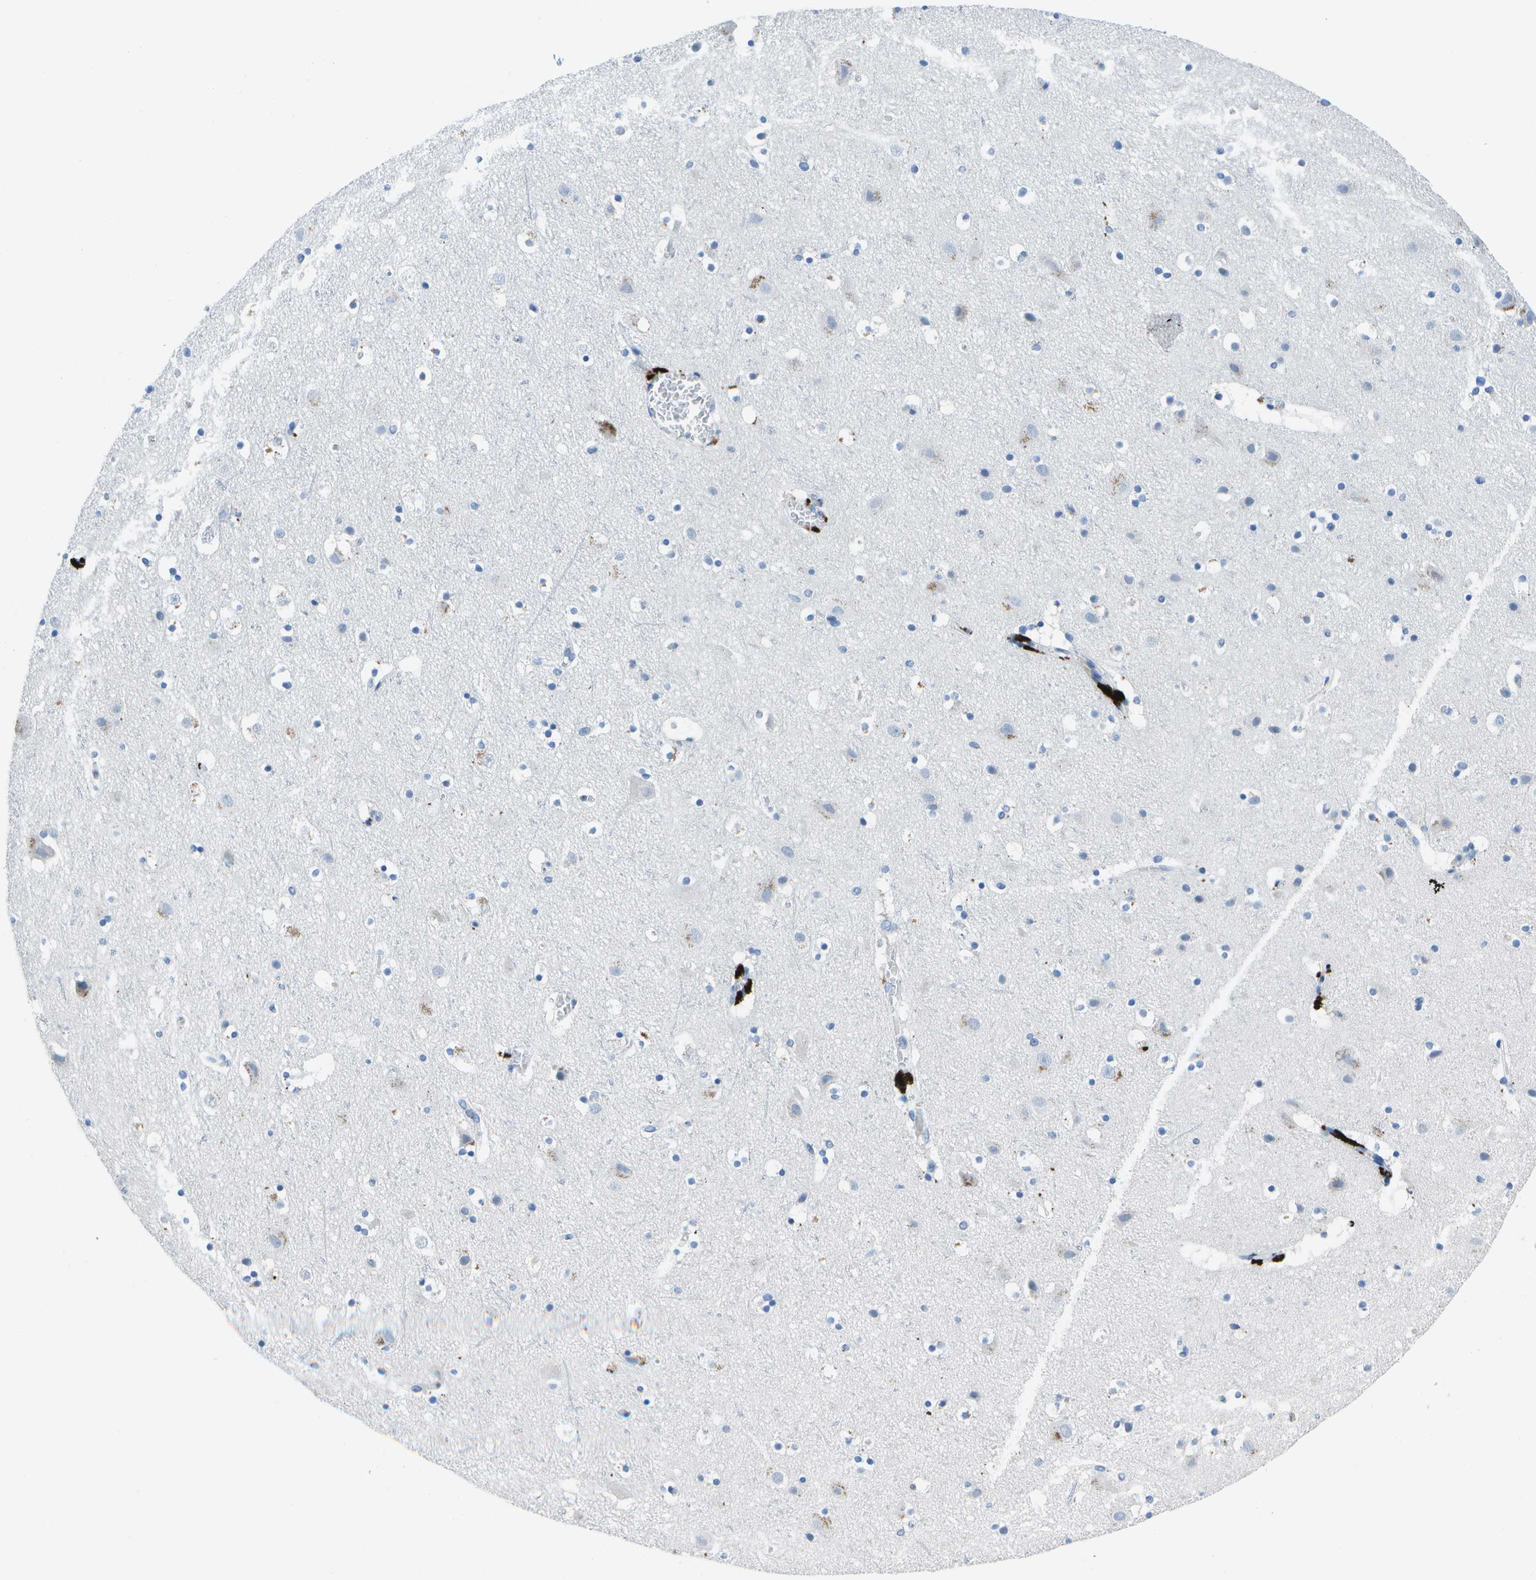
{"staining": {"intensity": "negative", "quantity": "none", "location": "none"}, "tissue": "cerebral cortex", "cell_type": "Endothelial cells", "image_type": "normal", "snomed": [{"axis": "morphology", "description": "Normal tissue, NOS"}, {"axis": "topography", "description": "Cerebral cortex"}], "caption": "Protein analysis of normal cerebral cortex shows no significant positivity in endothelial cells. (Stains: DAB immunohistochemistry with hematoxylin counter stain, Microscopy: brightfield microscopy at high magnification).", "gene": "DCT", "patient": {"sex": "male", "age": 45}}